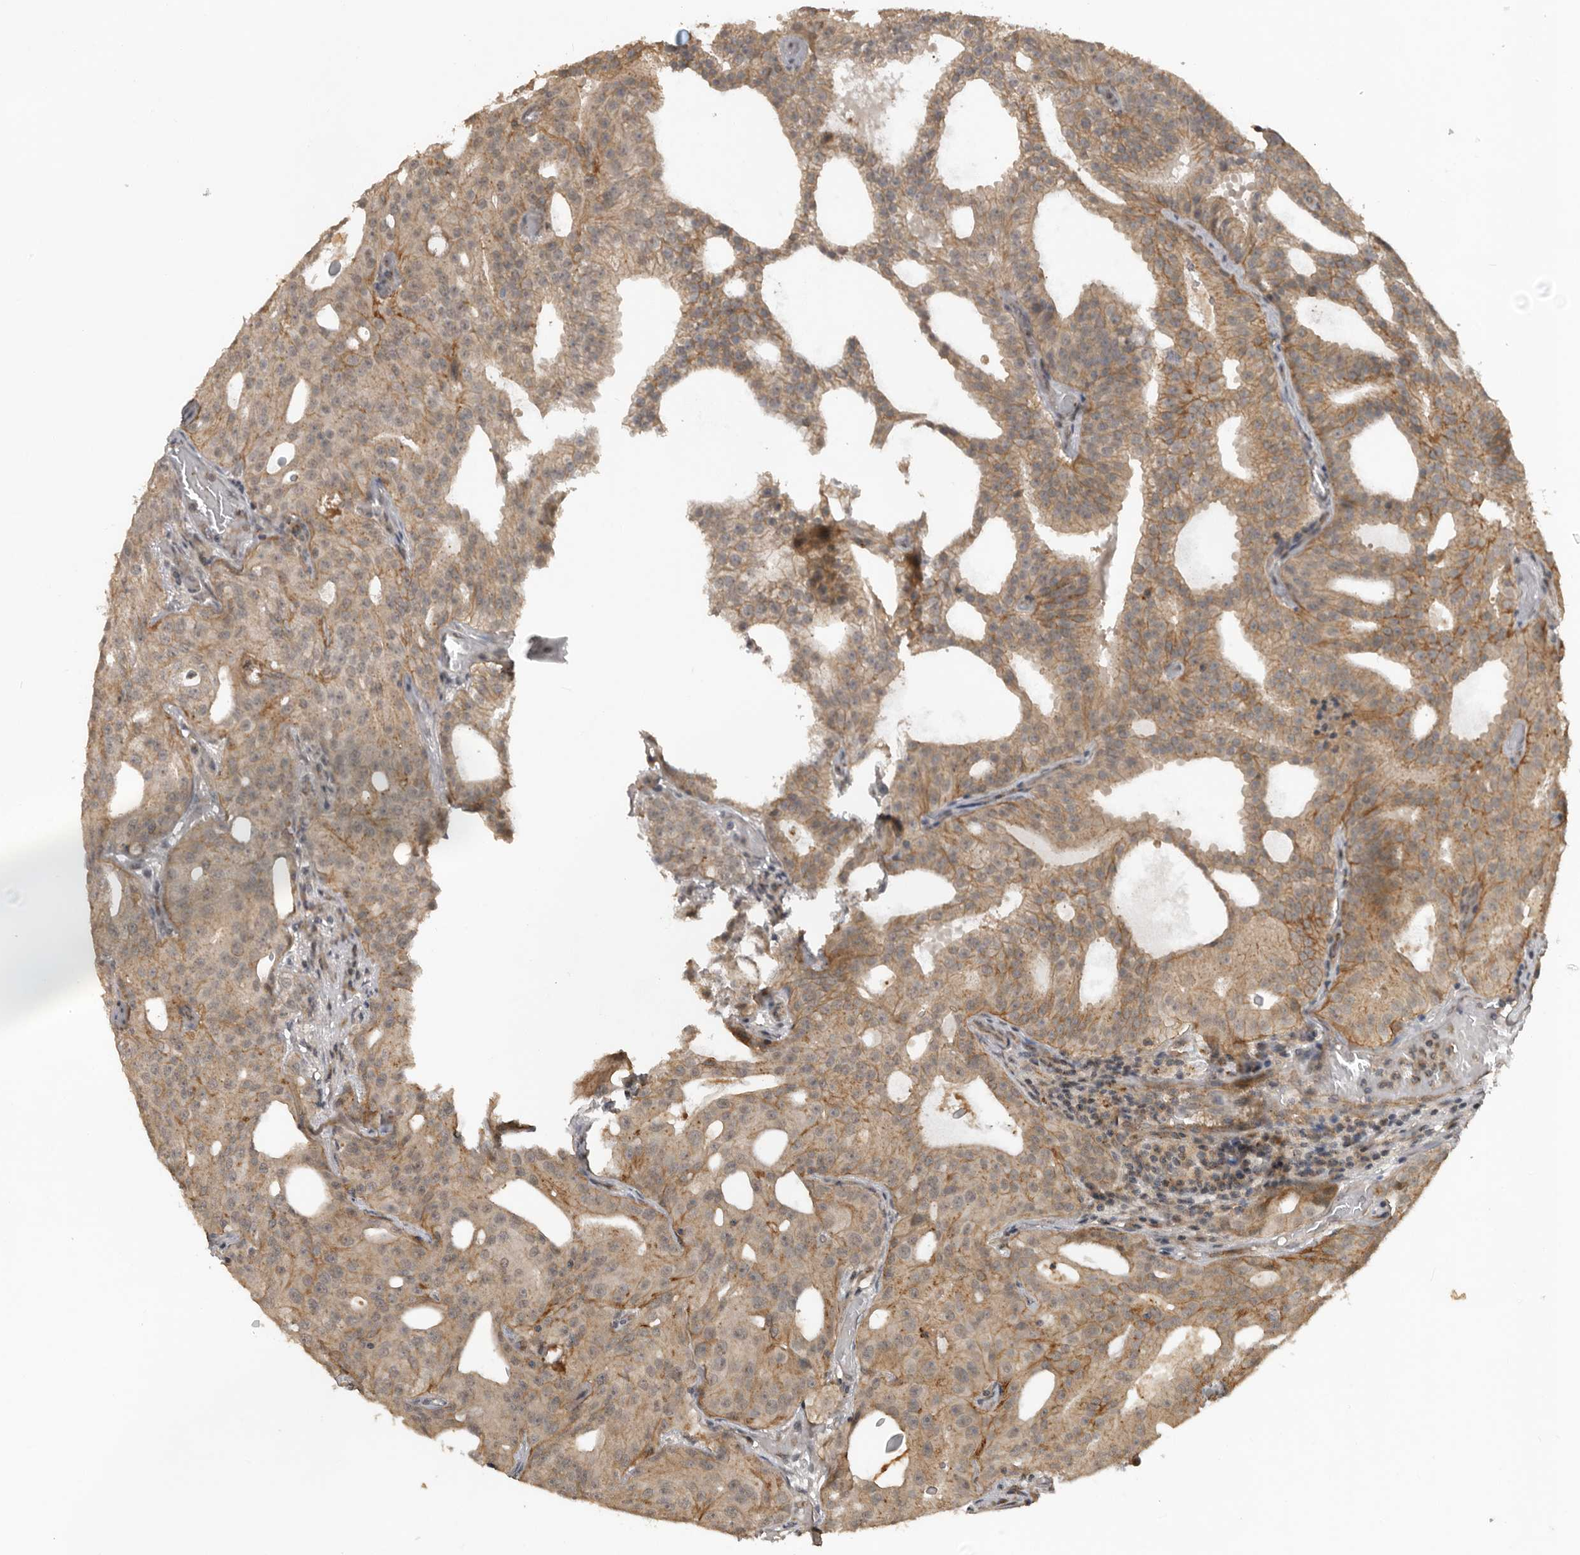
{"staining": {"intensity": "moderate", "quantity": ">75%", "location": "cytoplasmic/membranous"}, "tissue": "prostate cancer", "cell_type": "Tumor cells", "image_type": "cancer", "snomed": [{"axis": "morphology", "description": "Adenocarcinoma, Medium grade"}, {"axis": "topography", "description": "Prostate"}], "caption": "Approximately >75% of tumor cells in human prostate adenocarcinoma (medium-grade) exhibit moderate cytoplasmic/membranous protein staining as visualized by brown immunohistochemical staining.", "gene": "CEP350", "patient": {"sex": "male", "age": 88}}